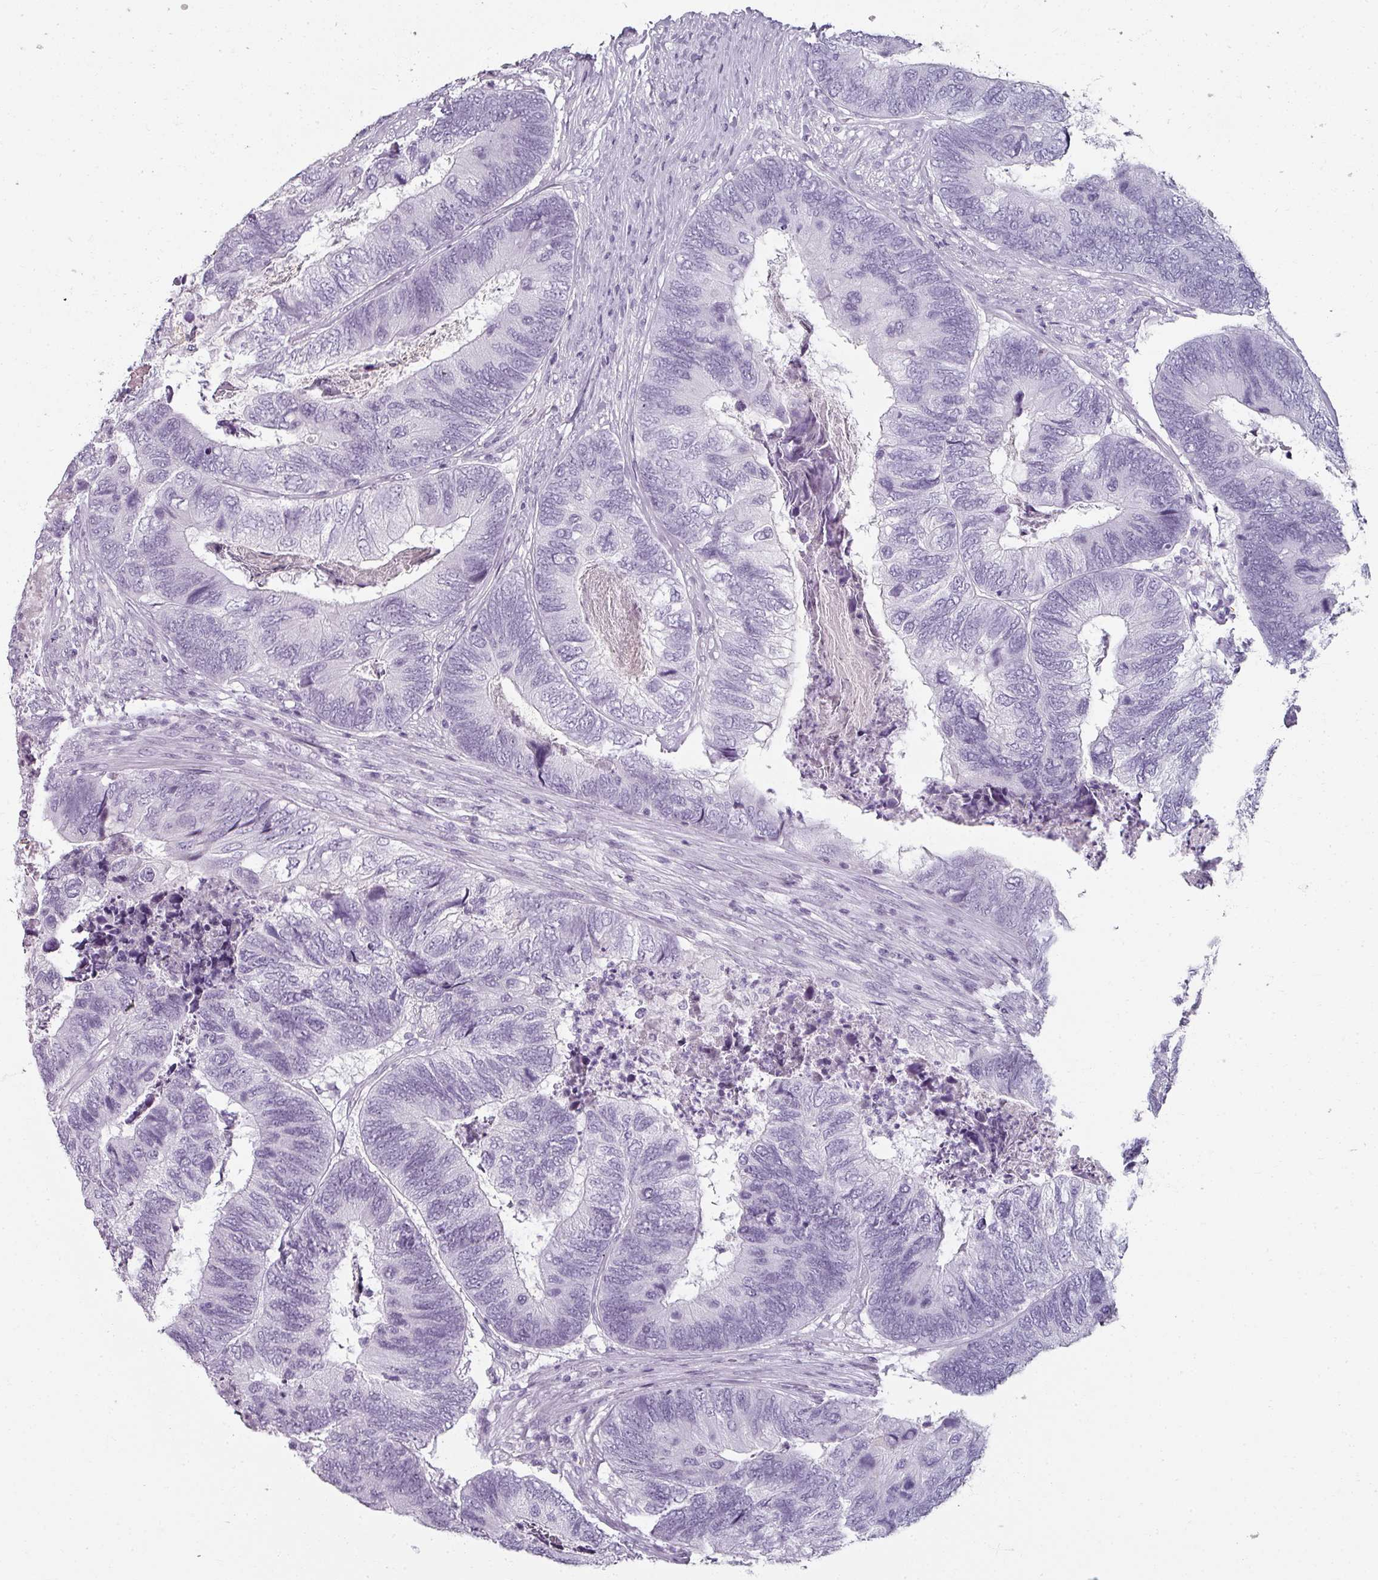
{"staining": {"intensity": "negative", "quantity": "none", "location": "none"}, "tissue": "colorectal cancer", "cell_type": "Tumor cells", "image_type": "cancer", "snomed": [{"axis": "morphology", "description": "Adenocarcinoma, NOS"}, {"axis": "topography", "description": "Colon"}], "caption": "Colorectal cancer stained for a protein using immunohistochemistry exhibits no staining tumor cells.", "gene": "REG3G", "patient": {"sex": "female", "age": 67}}